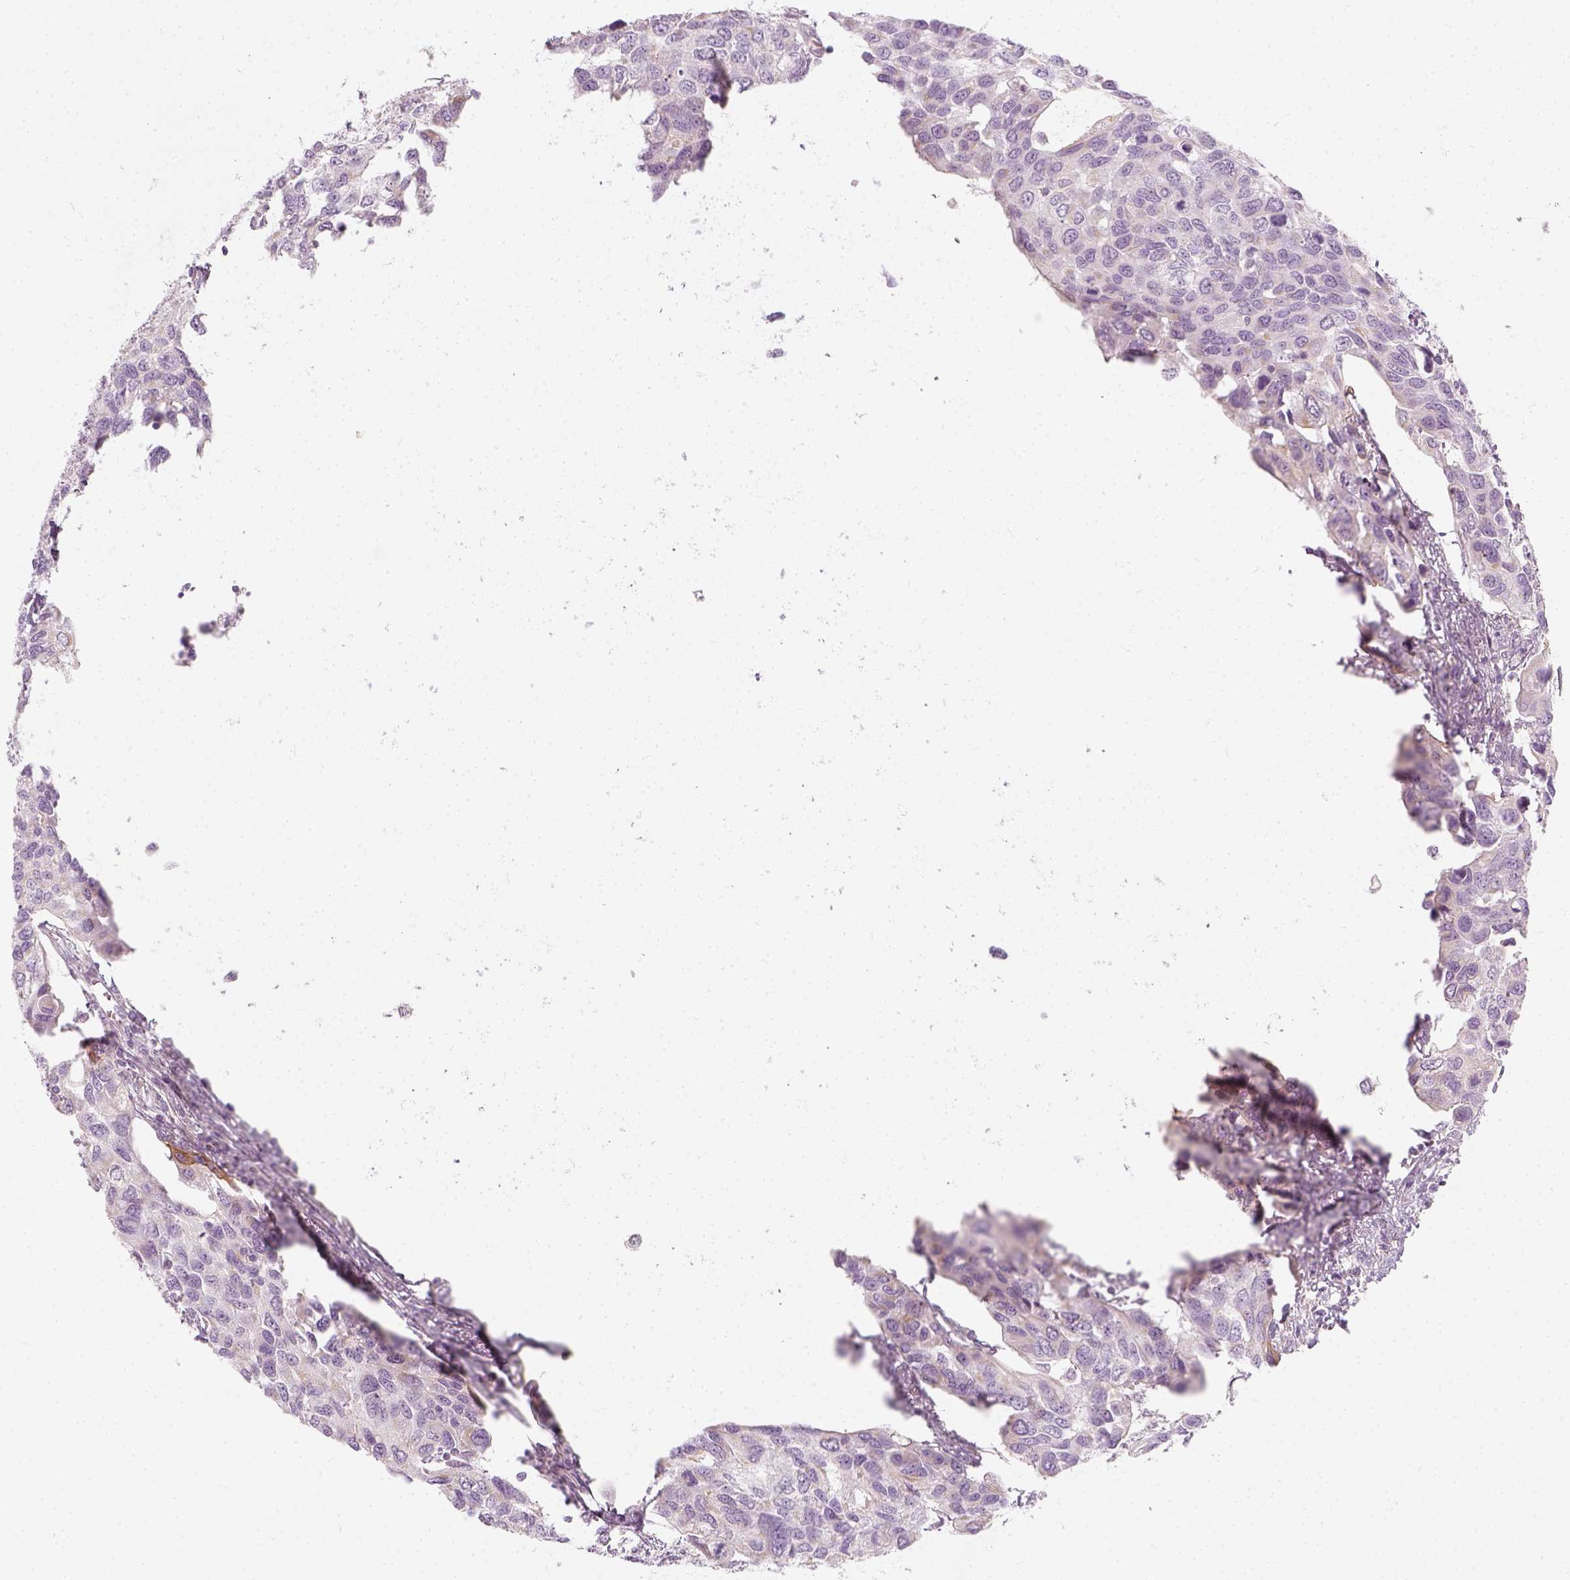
{"staining": {"intensity": "negative", "quantity": "none", "location": "none"}, "tissue": "urothelial cancer", "cell_type": "Tumor cells", "image_type": "cancer", "snomed": [{"axis": "morphology", "description": "Urothelial carcinoma, High grade"}, {"axis": "topography", "description": "Urinary bladder"}], "caption": "DAB immunohistochemical staining of human urothelial cancer displays no significant staining in tumor cells.", "gene": "PRAME", "patient": {"sex": "male", "age": 60}}